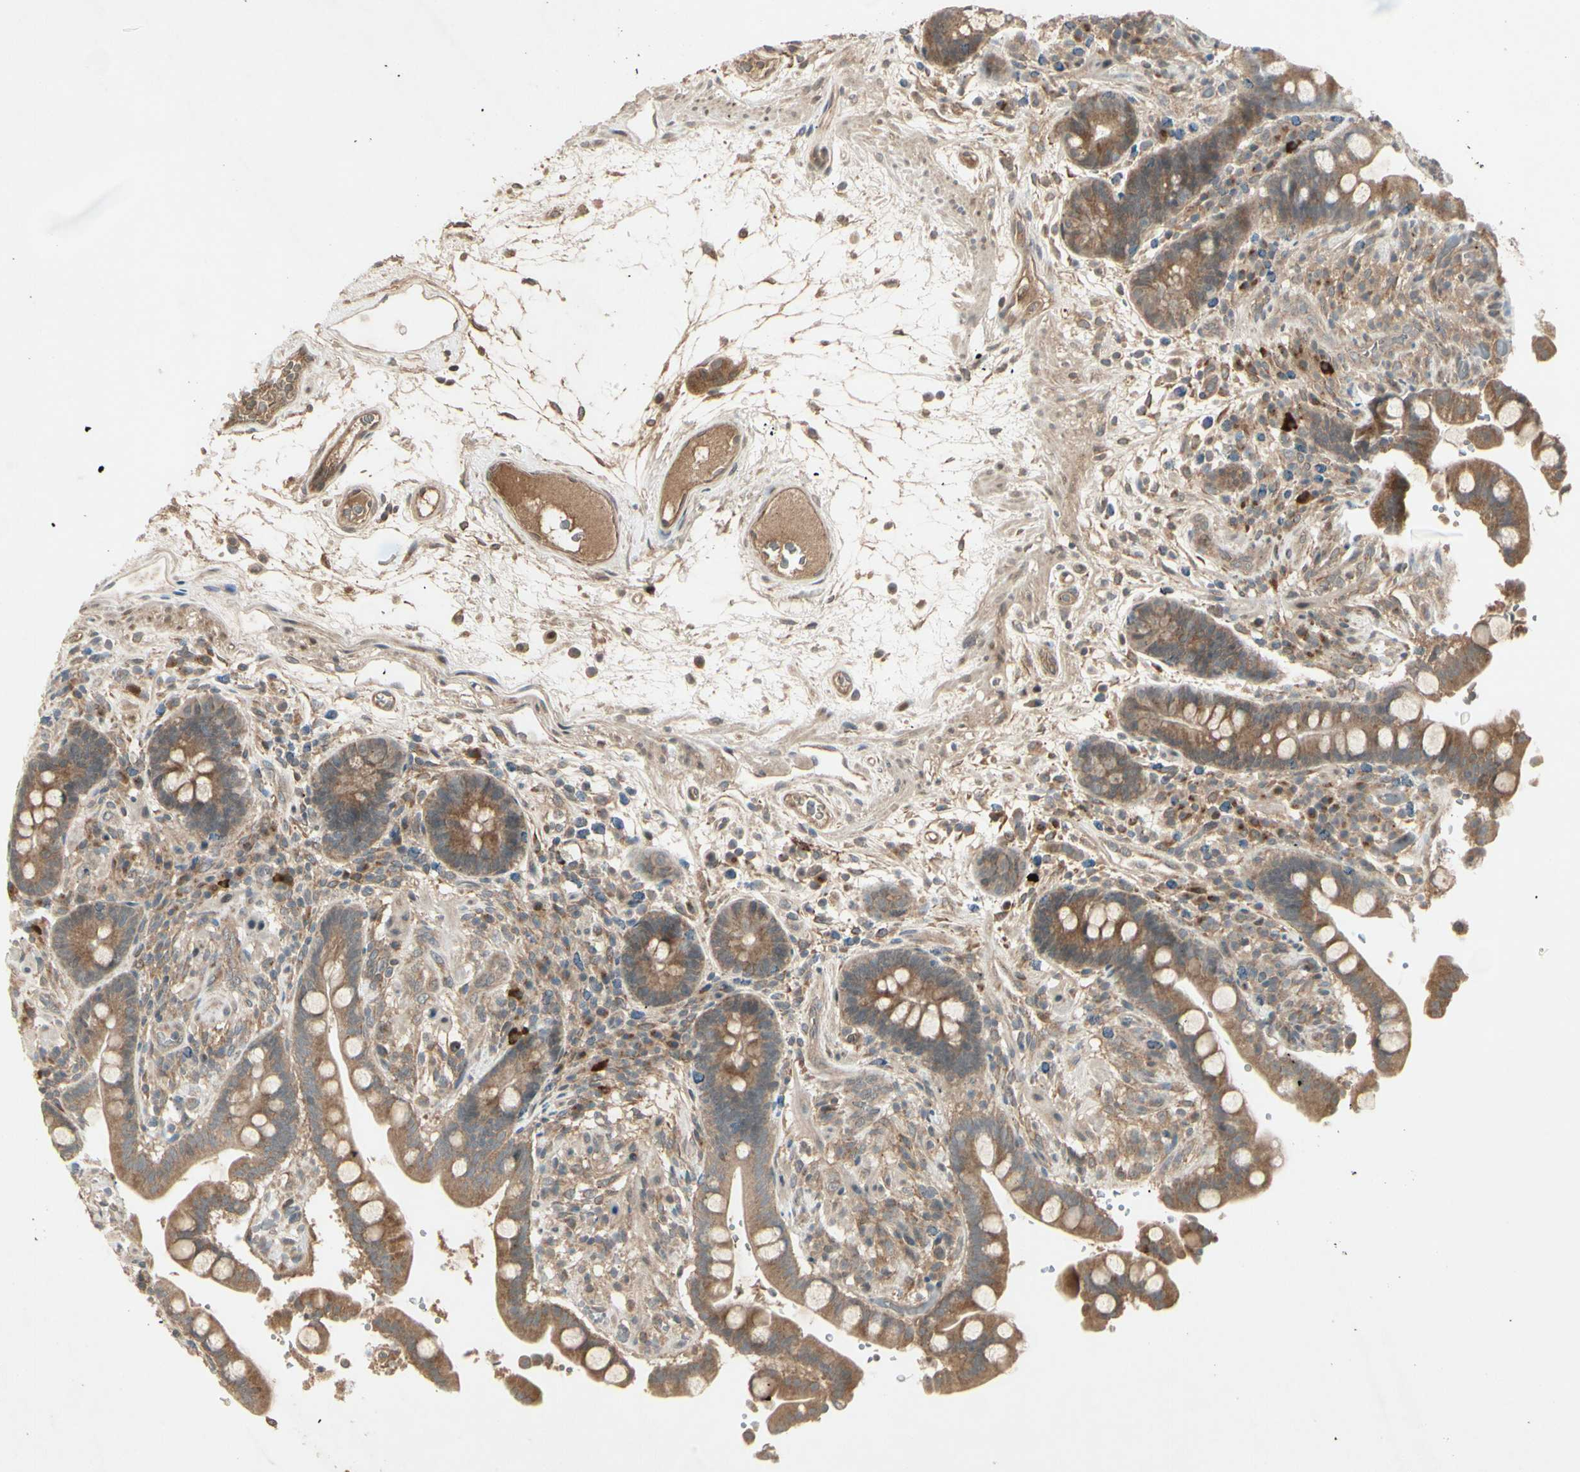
{"staining": {"intensity": "moderate", "quantity": ">75%", "location": "cytoplasmic/membranous"}, "tissue": "colon", "cell_type": "Endothelial cells", "image_type": "normal", "snomed": [{"axis": "morphology", "description": "Normal tissue, NOS"}, {"axis": "topography", "description": "Colon"}], "caption": "Human colon stained with a brown dye exhibits moderate cytoplasmic/membranous positive positivity in about >75% of endothelial cells.", "gene": "FHDC1", "patient": {"sex": "male", "age": 73}}